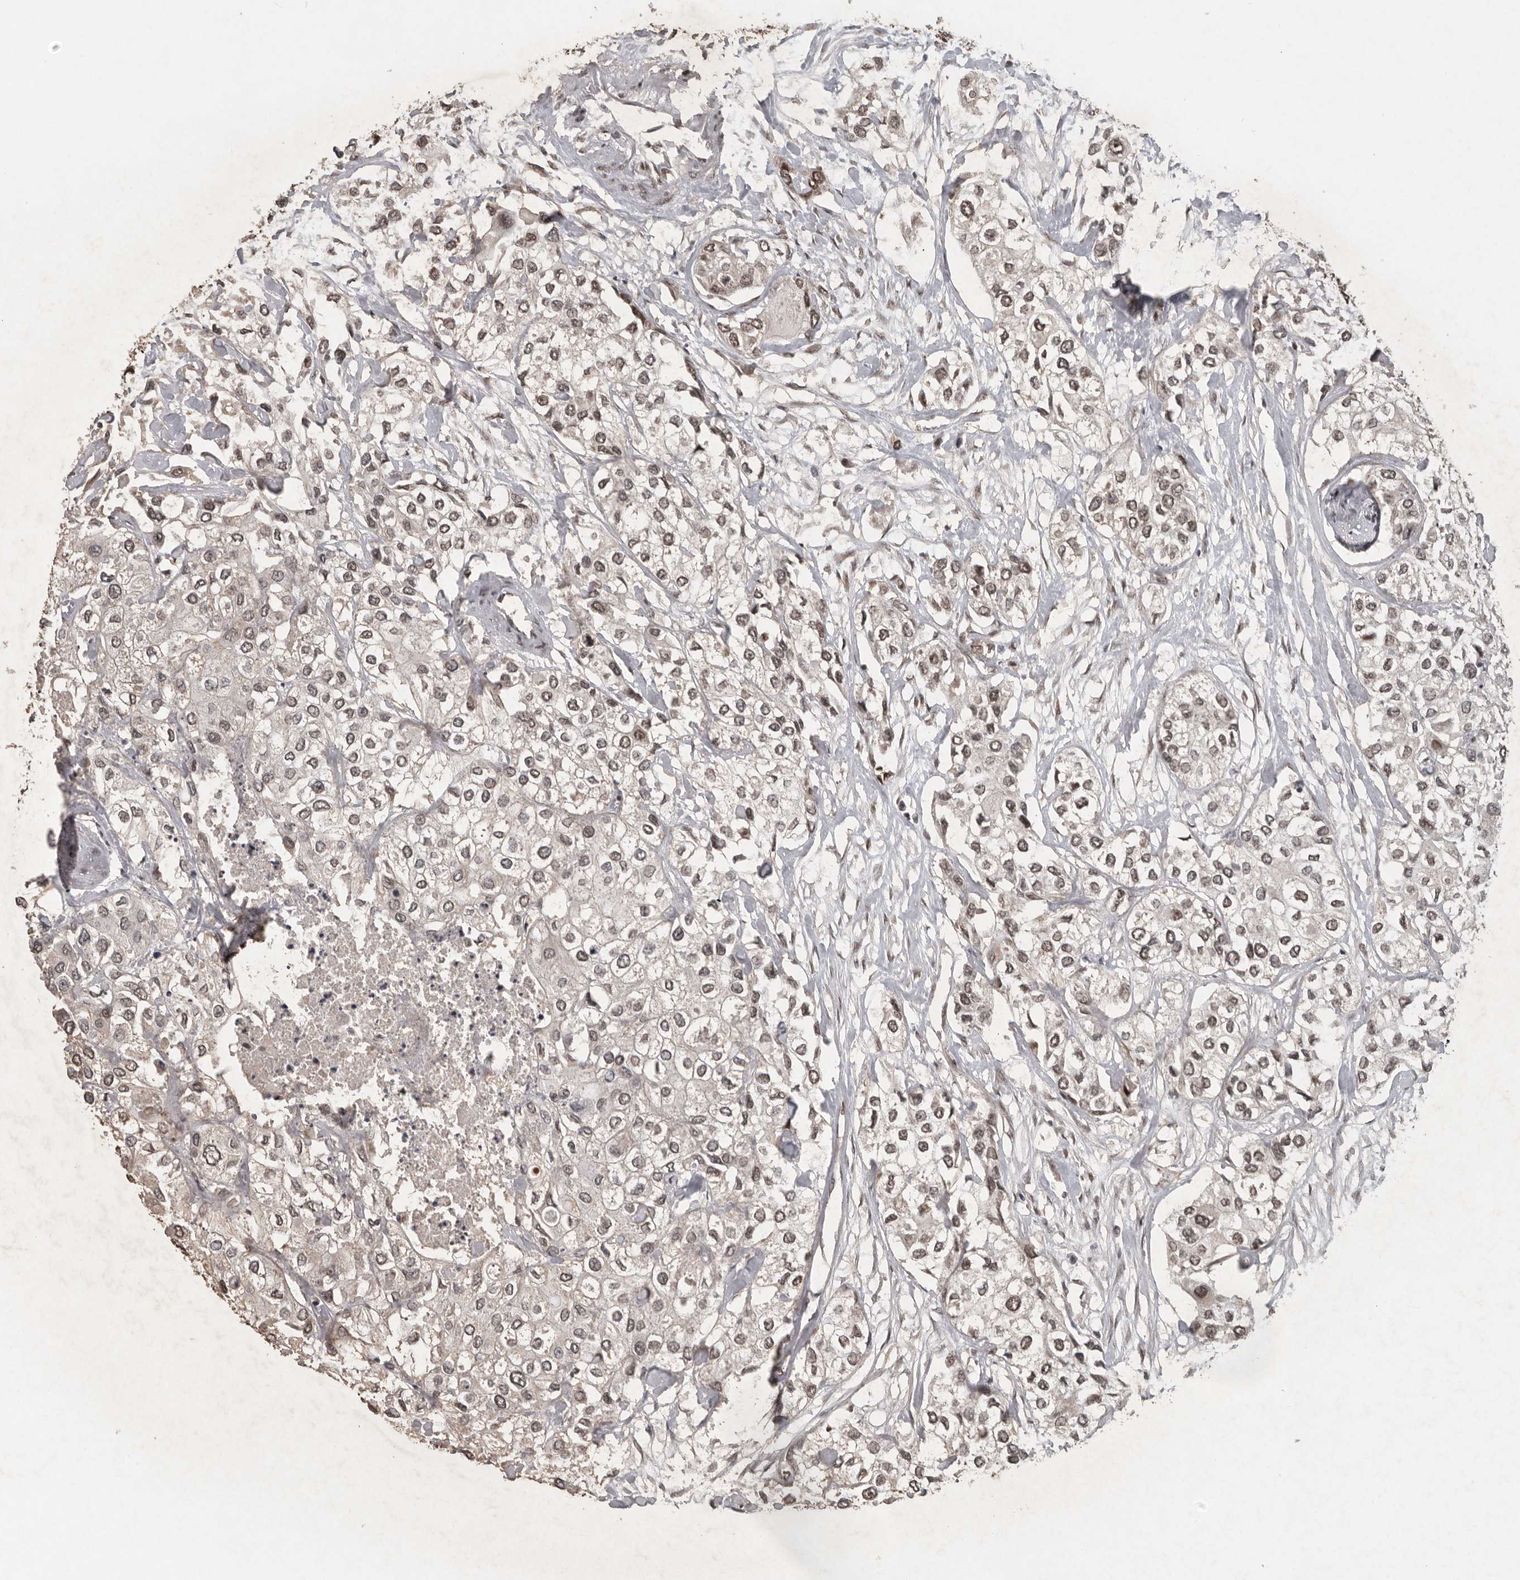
{"staining": {"intensity": "weak", "quantity": "<25%", "location": "nuclear"}, "tissue": "urothelial cancer", "cell_type": "Tumor cells", "image_type": "cancer", "snomed": [{"axis": "morphology", "description": "Urothelial carcinoma, High grade"}, {"axis": "topography", "description": "Urinary bladder"}], "caption": "Photomicrograph shows no protein staining in tumor cells of urothelial cancer tissue.", "gene": "CDC27", "patient": {"sex": "male", "age": 64}}